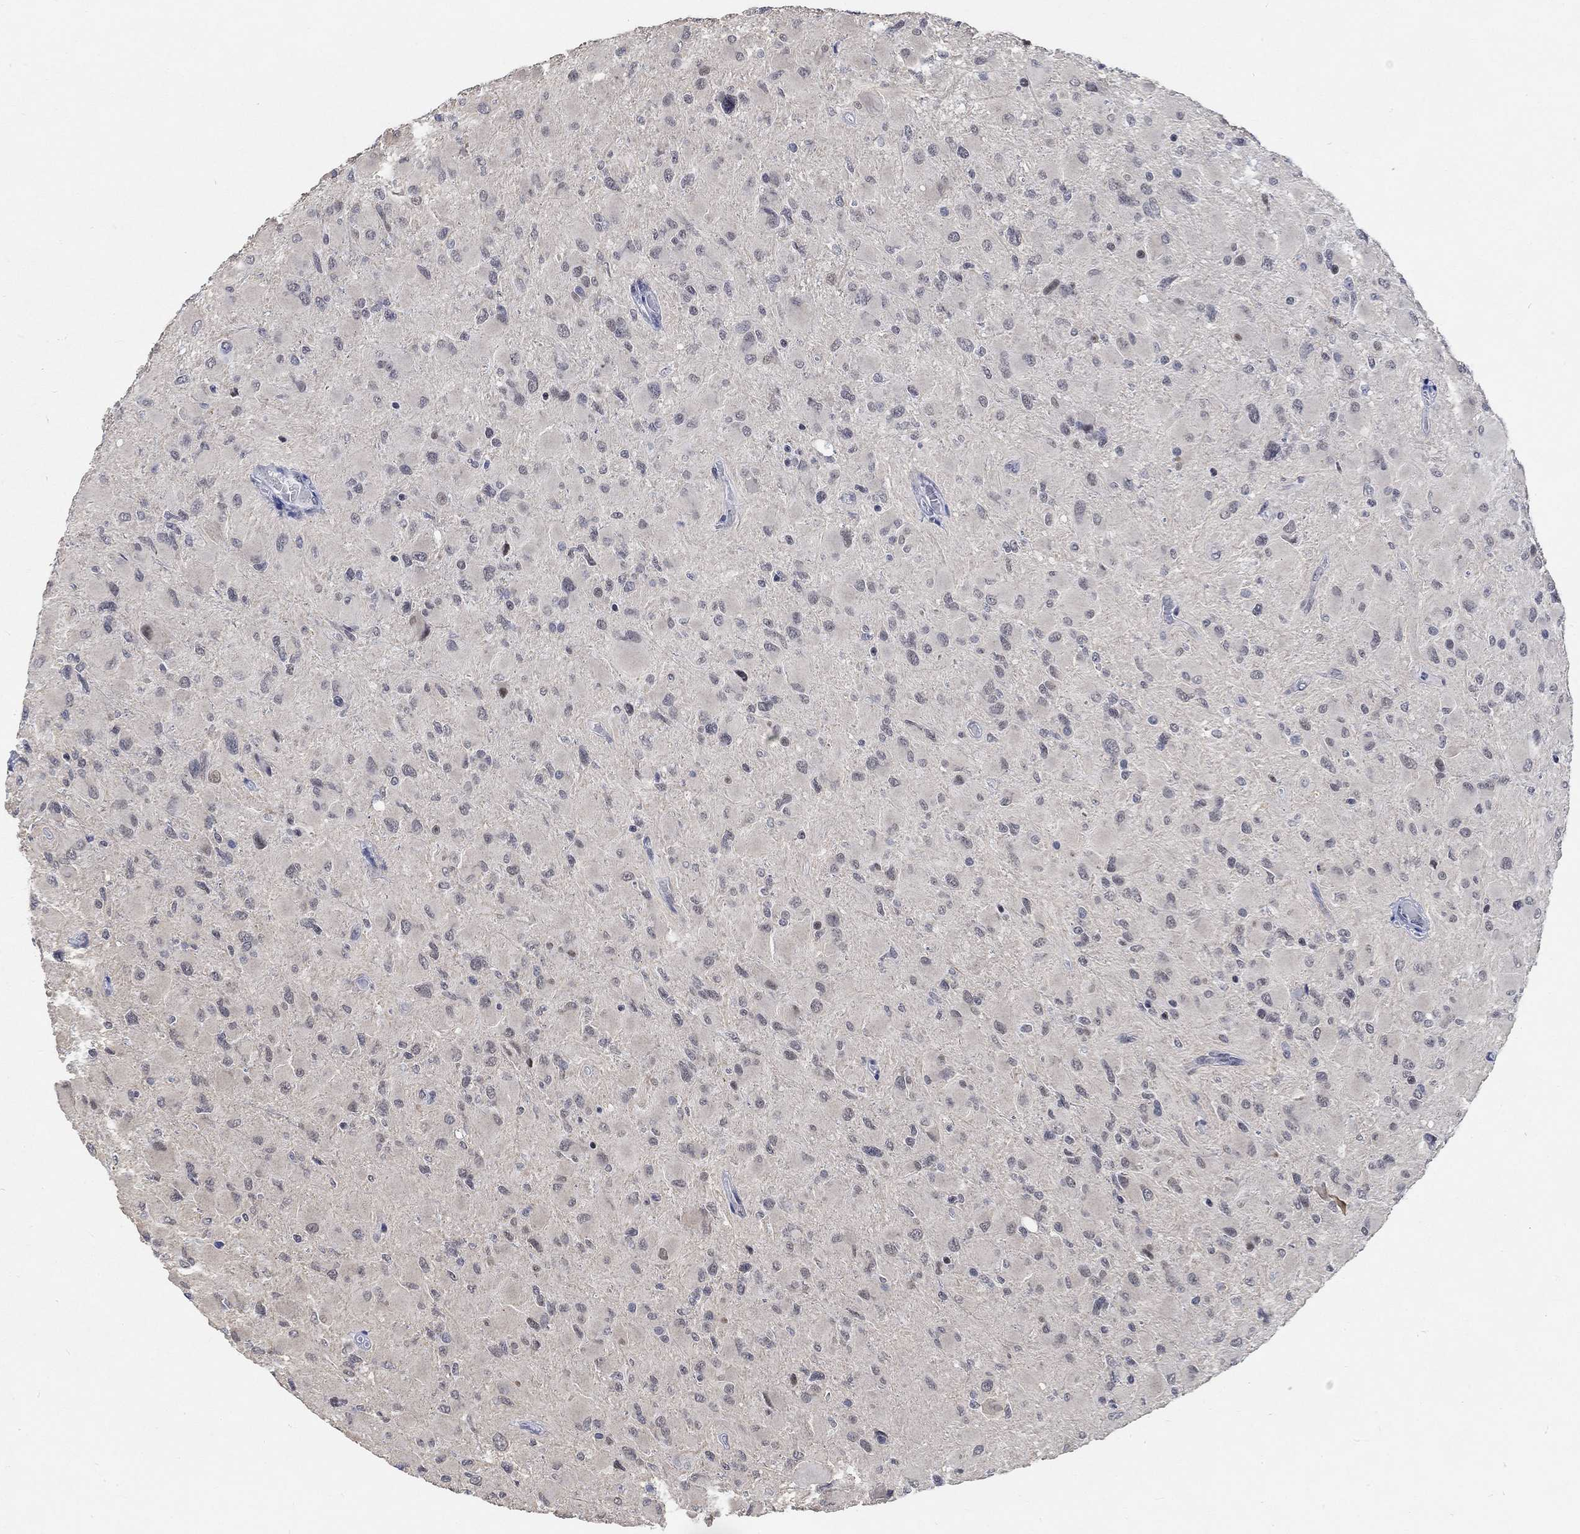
{"staining": {"intensity": "negative", "quantity": "none", "location": "none"}, "tissue": "glioma", "cell_type": "Tumor cells", "image_type": "cancer", "snomed": [{"axis": "morphology", "description": "Glioma, malignant, High grade"}, {"axis": "topography", "description": "Cerebral cortex"}], "caption": "A photomicrograph of human malignant high-grade glioma is negative for staining in tumor cells.", "gene": "KCNH8", "patient": {"sex": "female", "age": 36}}